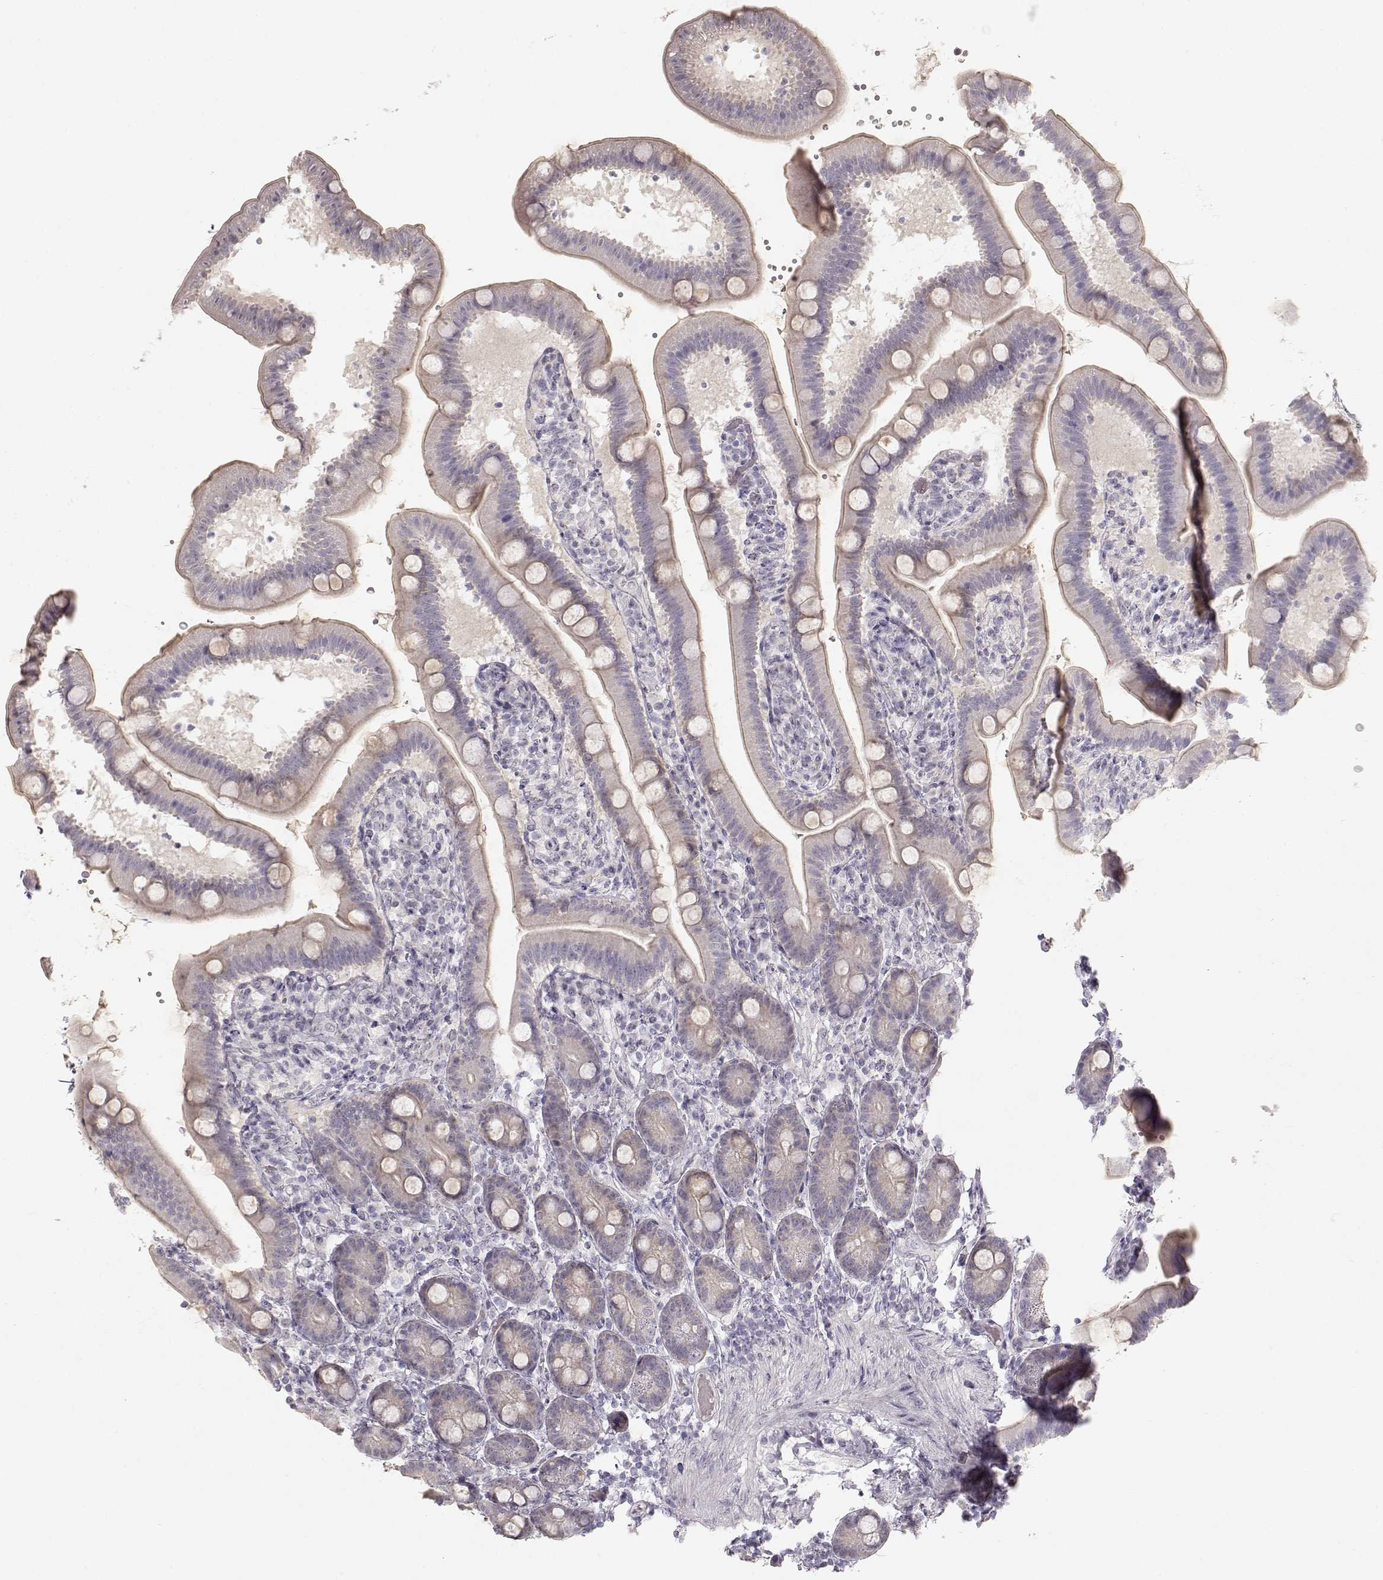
{"staining": {"intensity": "negative", "quantity": "none", "location": "none"}, "tissue": "small intestine", "cell_type": "Glandular cells", "image_type": "normal", "snomed": [{"axis": "morphology", "description": "Normal tissue, NOS"}, {"axis": "topography", "description": "Small intestine"}], "caption": "Small intestine stained for a protein using IHC shows no expression glandular cells.", "gene": "FAM205A", "patient": {"sex": "male", "age": 66}}